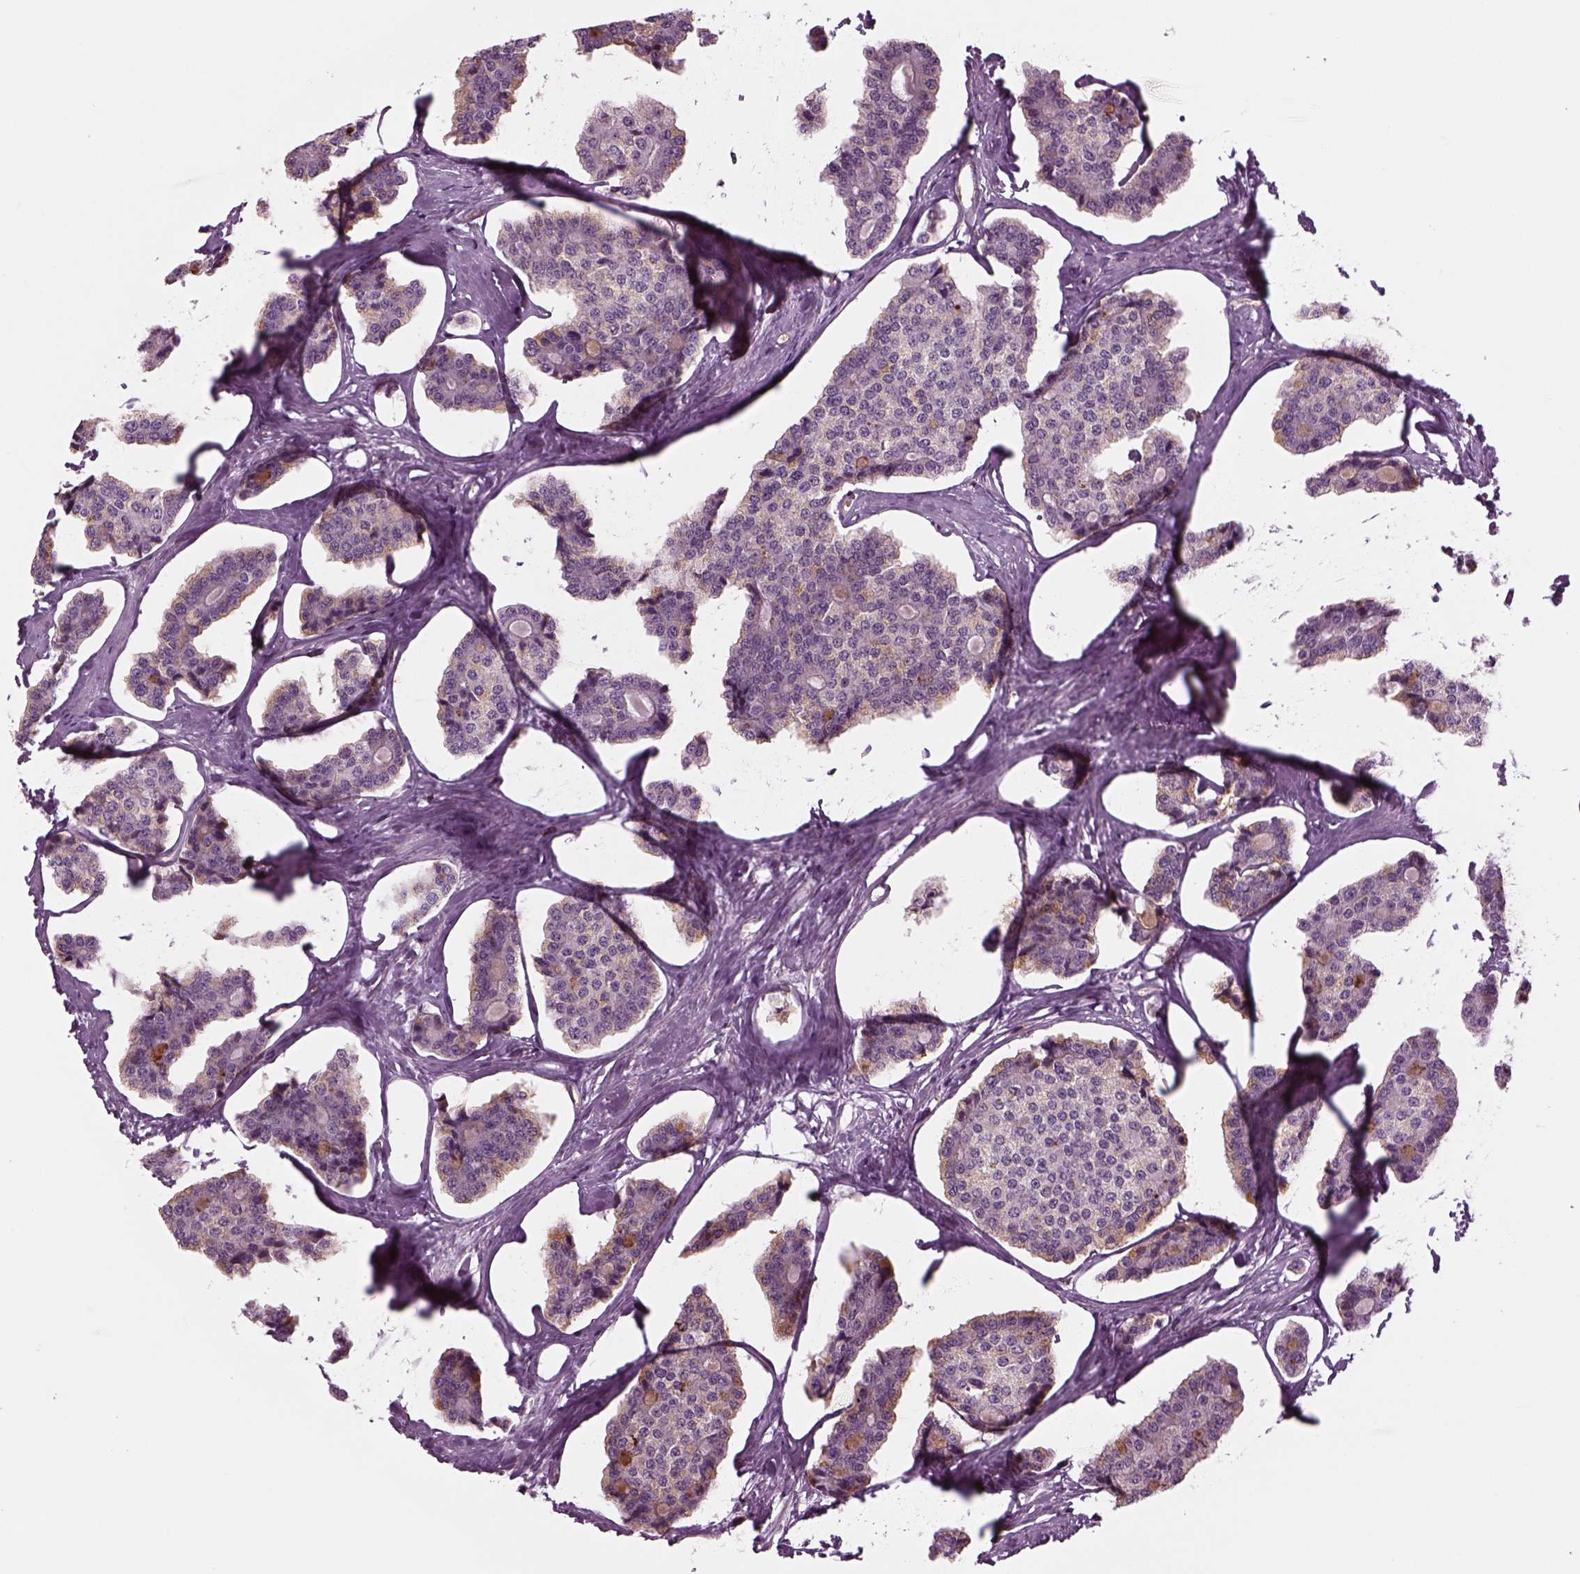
{"staining": {"intensity": "moderate", "quantity": "<25%", "location": "cytoplasmic/membranous"}, "tissue": "carcinoid", "cell_type": "Tumor cells", "image_type": "cancer", "snomed": [{"axis": "morphology", "description": "Carcinoid, malignant, NOS"}, {"axis": "topography", "description": "Small intestine"}], "caption": "A high-resolution image shows immunohistochemistry (IHC) staining of malignant carcinoid, which exhibits moderate cytoplasmic/membranous staining in about <25% of tumor cells.", "gene": "SLC2A3", "patient": {"sex": "female", "age": 65}}